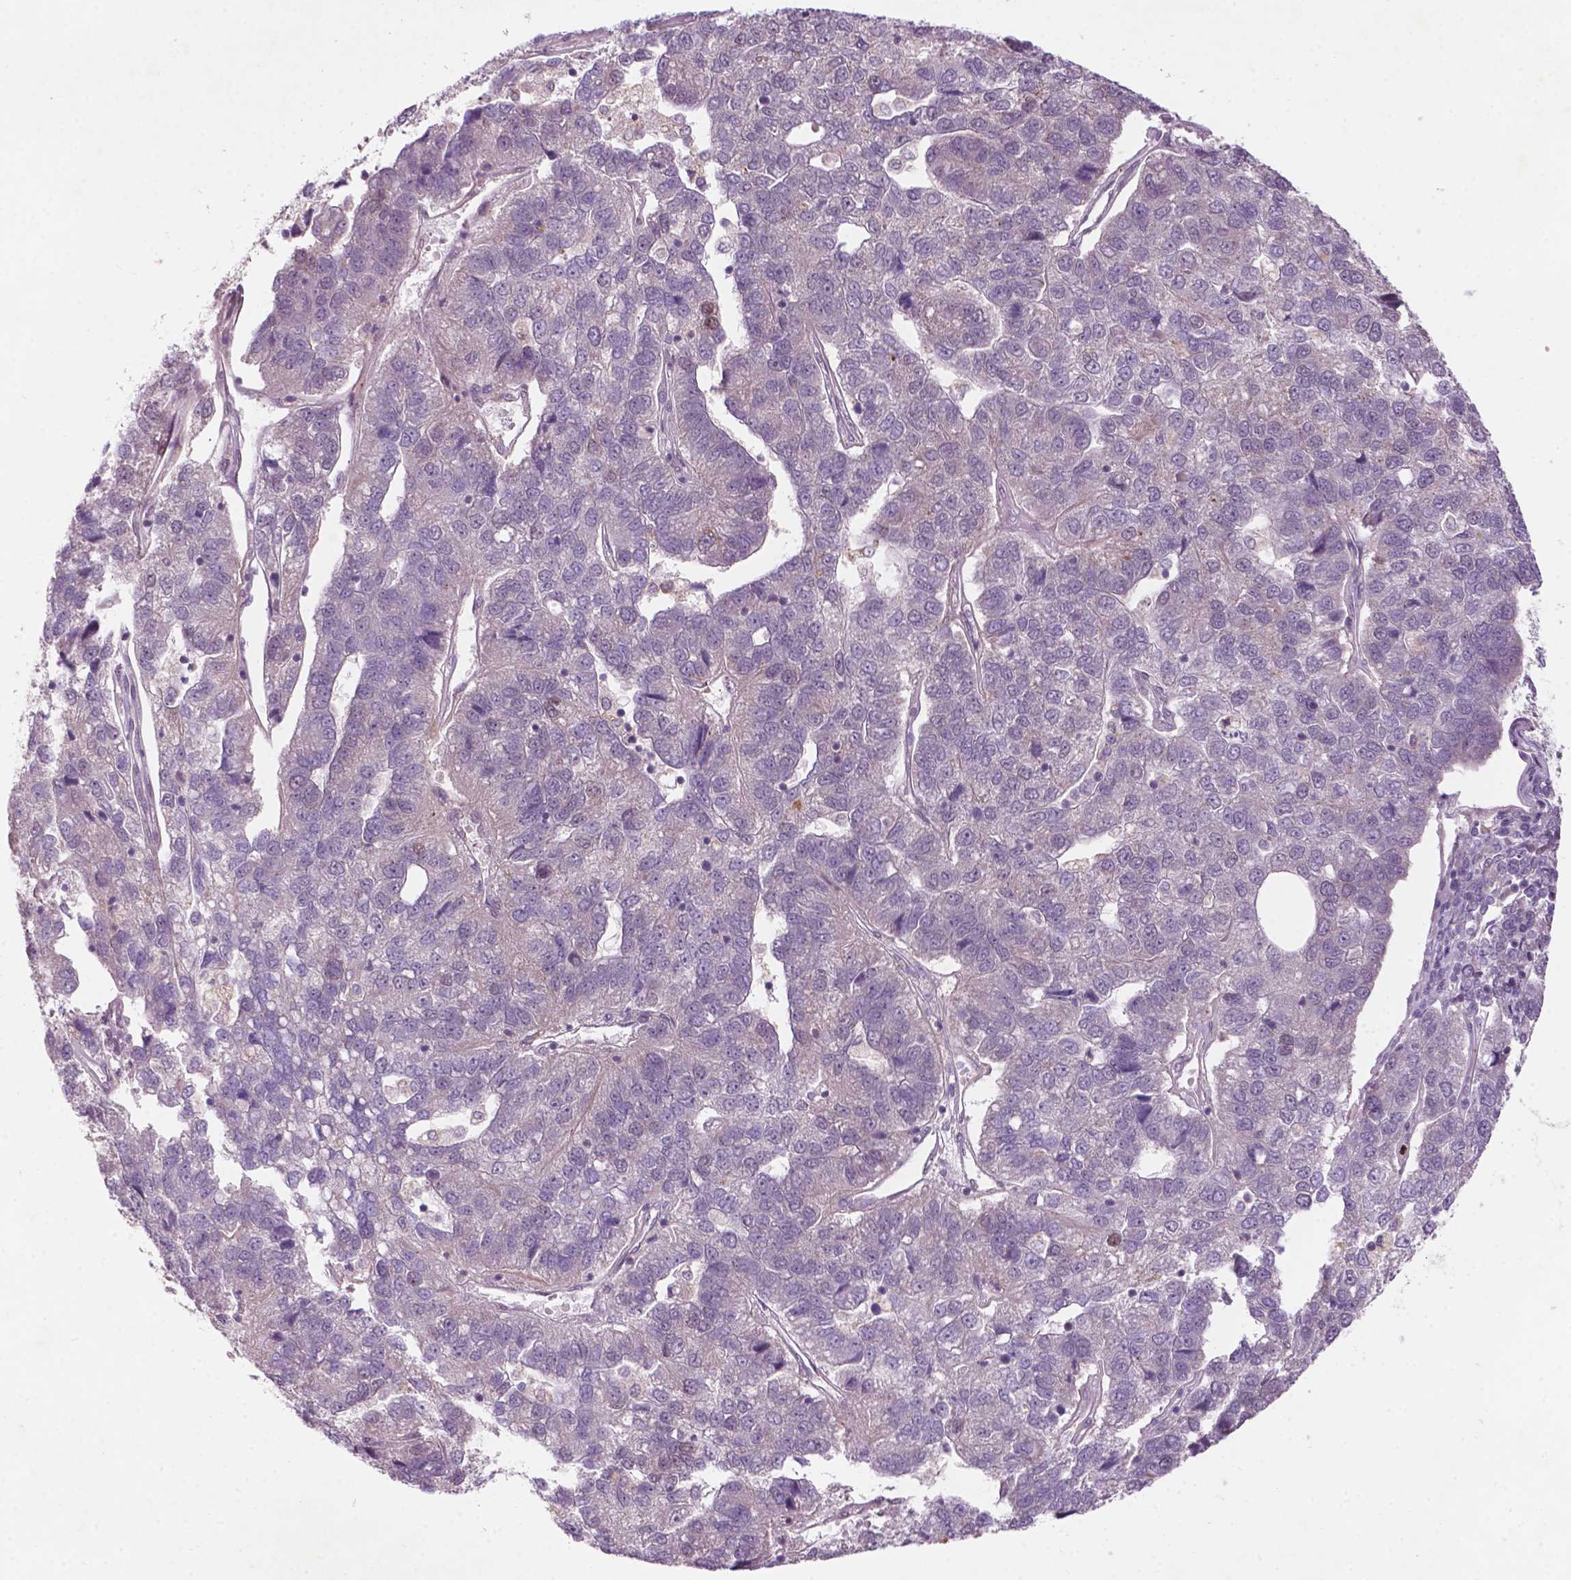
{"staining": {"intensity": "negative", "quantity": "none", "location": "none"}, "tissue": "pancreatic cancer", "cell_type": "Tumor cells", "image_type": "cancer", "snomed": [{"axis": "morphology", "description": "Adenocarcinoma, NOS"}, {"axis": "topography", "description": "Pancreas"}], "caption": "Immunohistochemistry of pancreatic cancer demonstrates no positivity in tumor cells. Nuclei are stained in blue.", "gene": "NFAT5", "patient": {"sex": "female", "age": 61}}